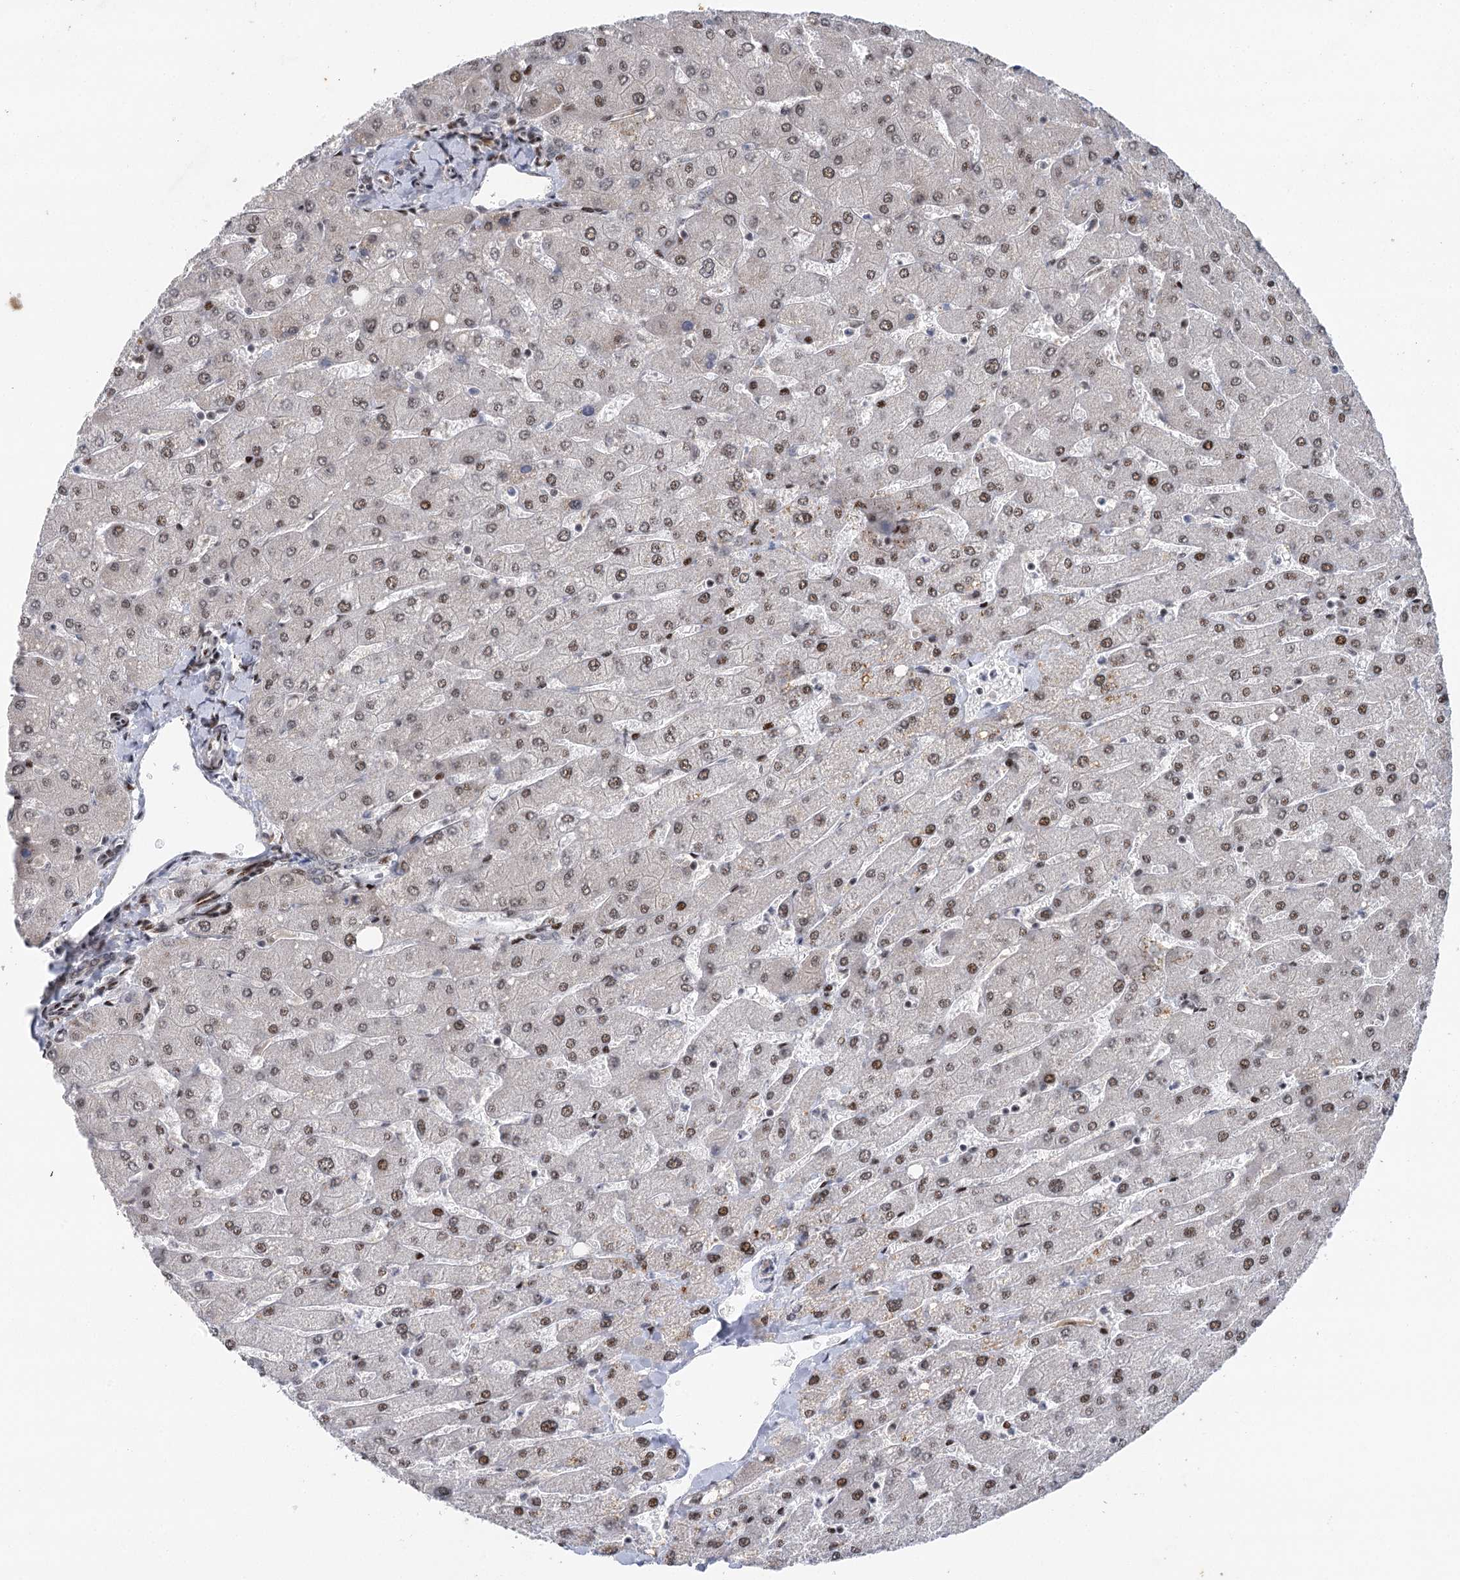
{"staining": {"intensity": "weak", "quantity": "<25%", "location": "nuclear"}, "tissue": "liver", "cell_type": "Cholangiocytes", "image_type": "normal", "snomed": [{"axis": "morphology", "description": "Normal tissue, NOS"}, {"axis": "topography", "description": "Liver"}], "caption": "High power microscopy photomicrograph of an immunohistochemistry photomicrograph of normal liver, revealing no significant staining in cholangiocytes.", "gene": "IL11RA", "patient": {"sex": "male", "age": 55}}